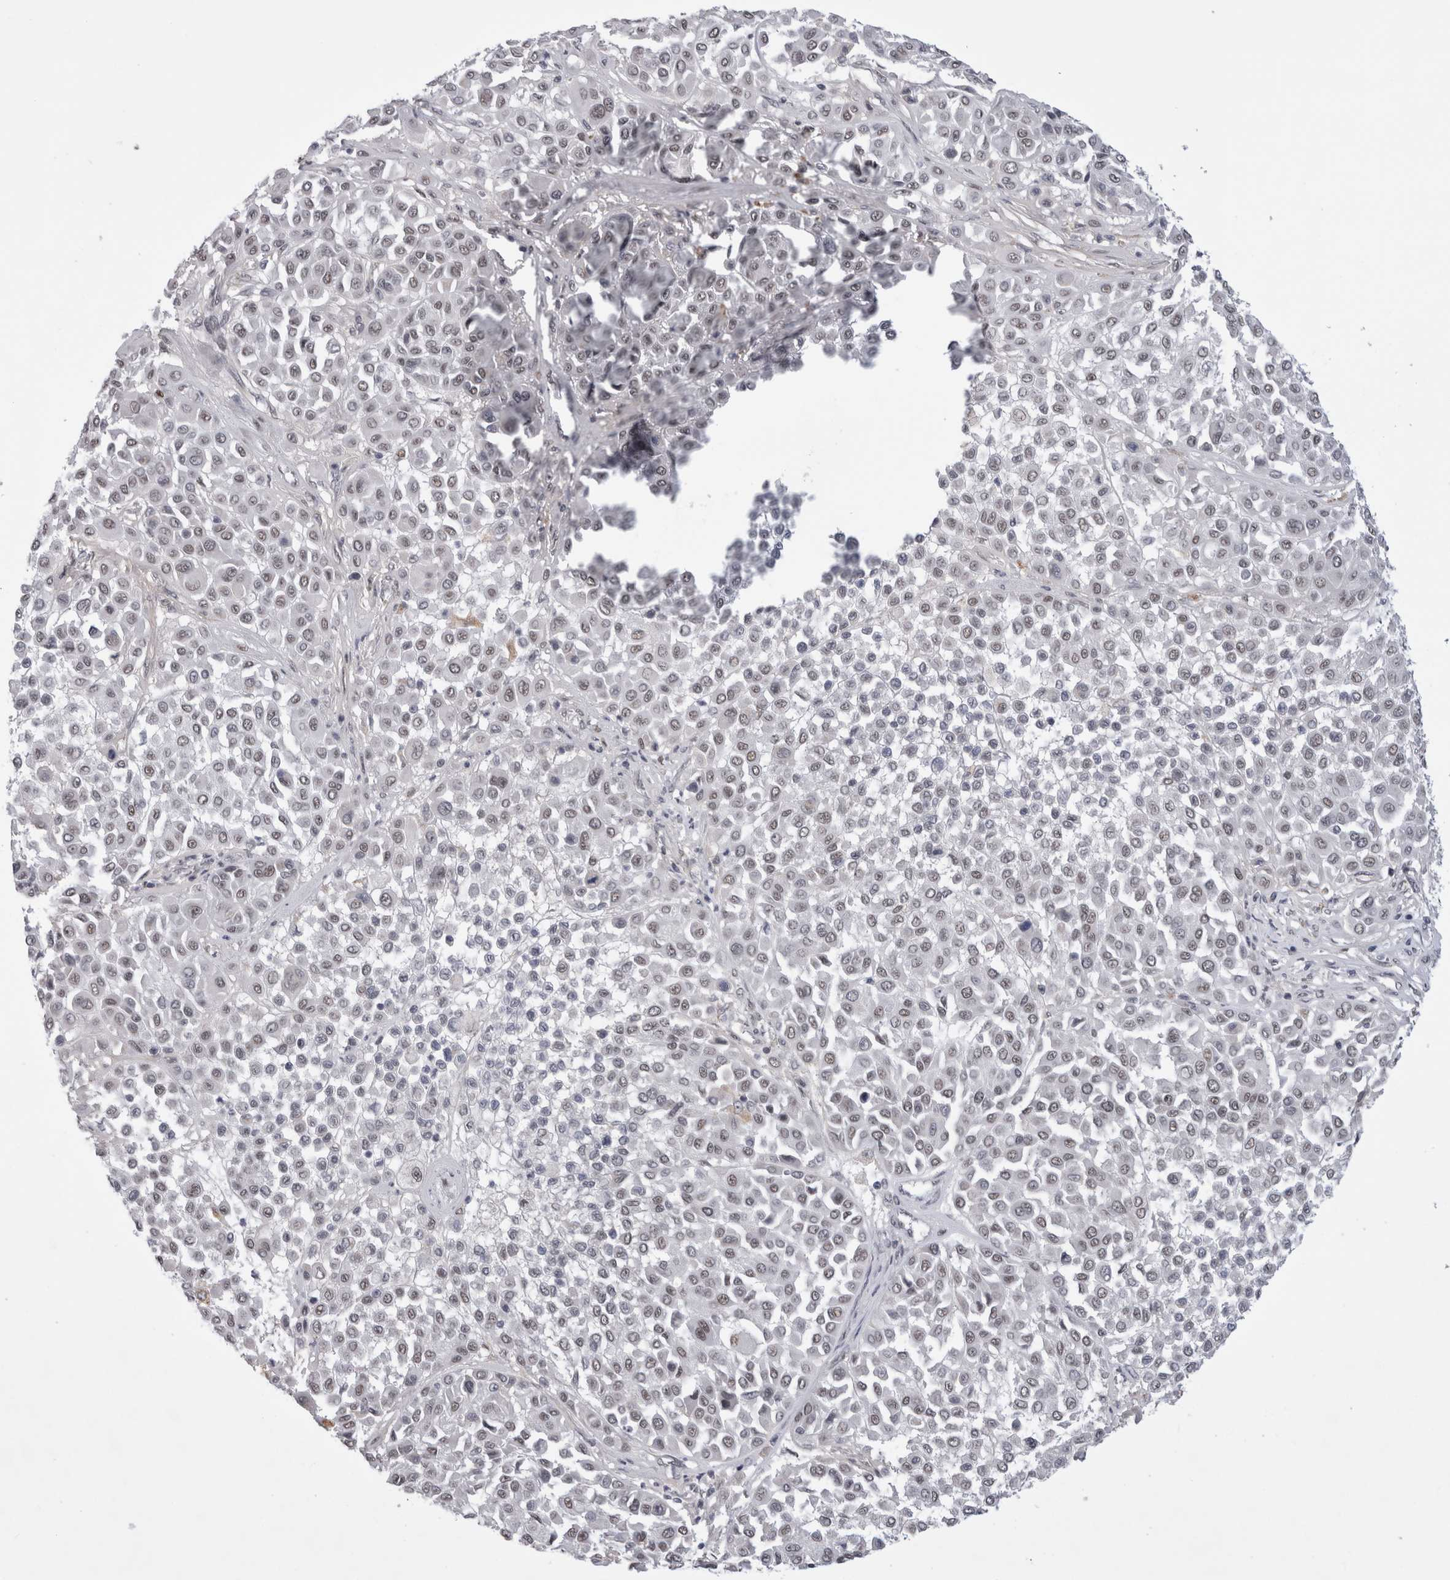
{"staining": {"intensity": "weak", "quantity": "25%-75%", "location": "nuclear"}, "tissue": "melanoma", "cell_type": "Tumor cells", "image_type": "cancer", "snomed": [{"axis": "morphology", "description": "Malignant melanoma, Metastatic site"}, {"axis": "topography", "description": "Soft tissue"}], "caption": "Immunohistochemistry (DAB (3,3'-diaminobenzidine)) staining of human melanoma reveals weak nuclear protein staining in approximately 25%-75% of tumor cells. The staining is performed using DAB brown chromogen to label protein expression. The nuclei are counter-stained blue using hematoxylin.", "gene": "API5", "patient": {"sex": "male", "age": 41}}